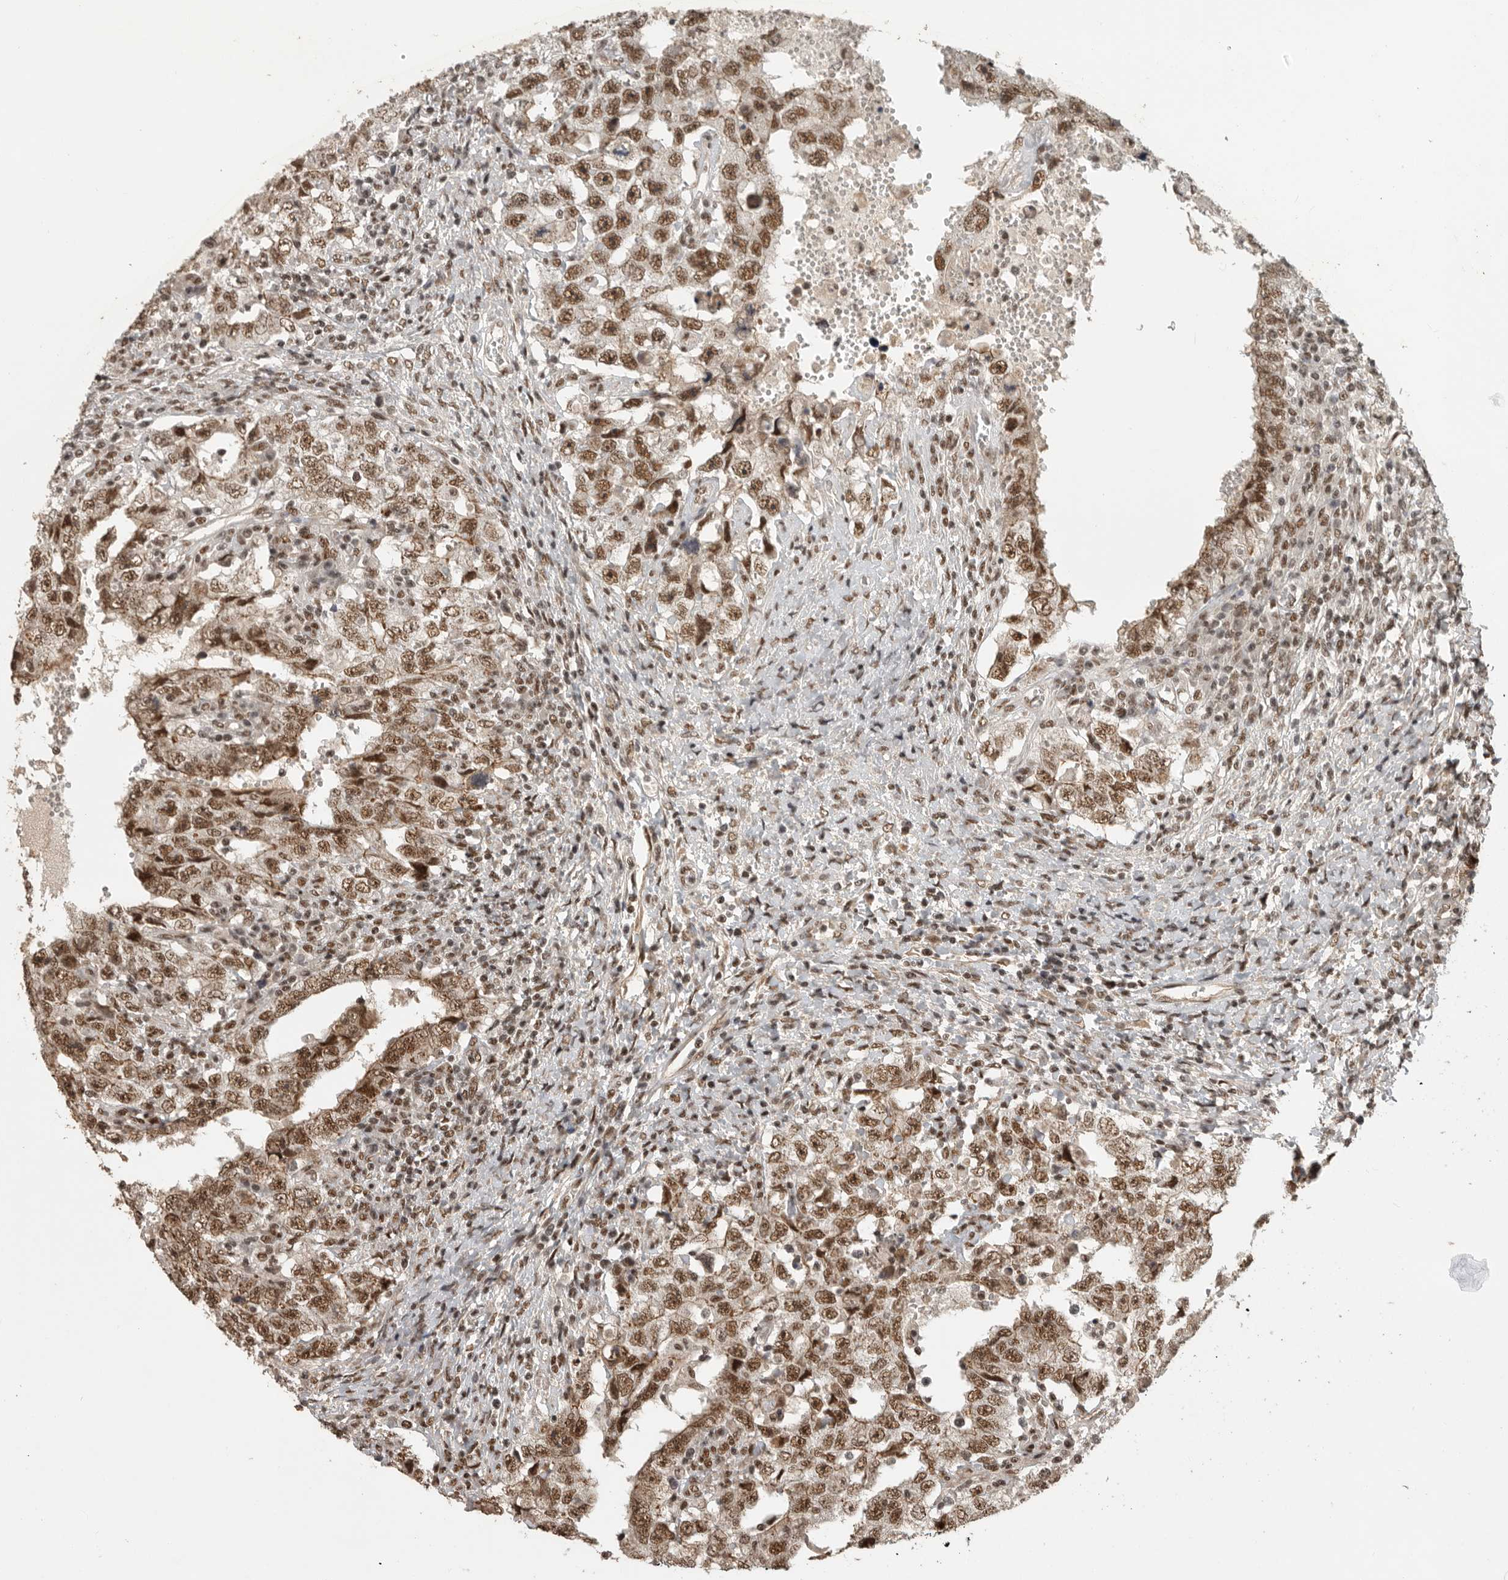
{"staining": {"intensity": "strong", "quantity": ">75%", "location": "cytoplasmic/membranous,nuclear"}, "tissue": "testis cancer", "cell_type": "Tumor cells", "image_type": "cancer", "snomed": [{"axis": "morphology", "description": "Carcinoma, Embryonal, NOS"}, {"axis": "topography", "description": "Testis"}], "caption": "Protein staining demonstrates strong cytoplasmic/membranous and nuclear positivity in approximately >75% of tumor cells in embryonal carcinoma (testis). (Stains: DAB in brown, nuclei in blue, Microscopy: brightfield microscopy at high magnification).", "gene": "CBLL1", "patient": {"sex": "male", "age": 26}}